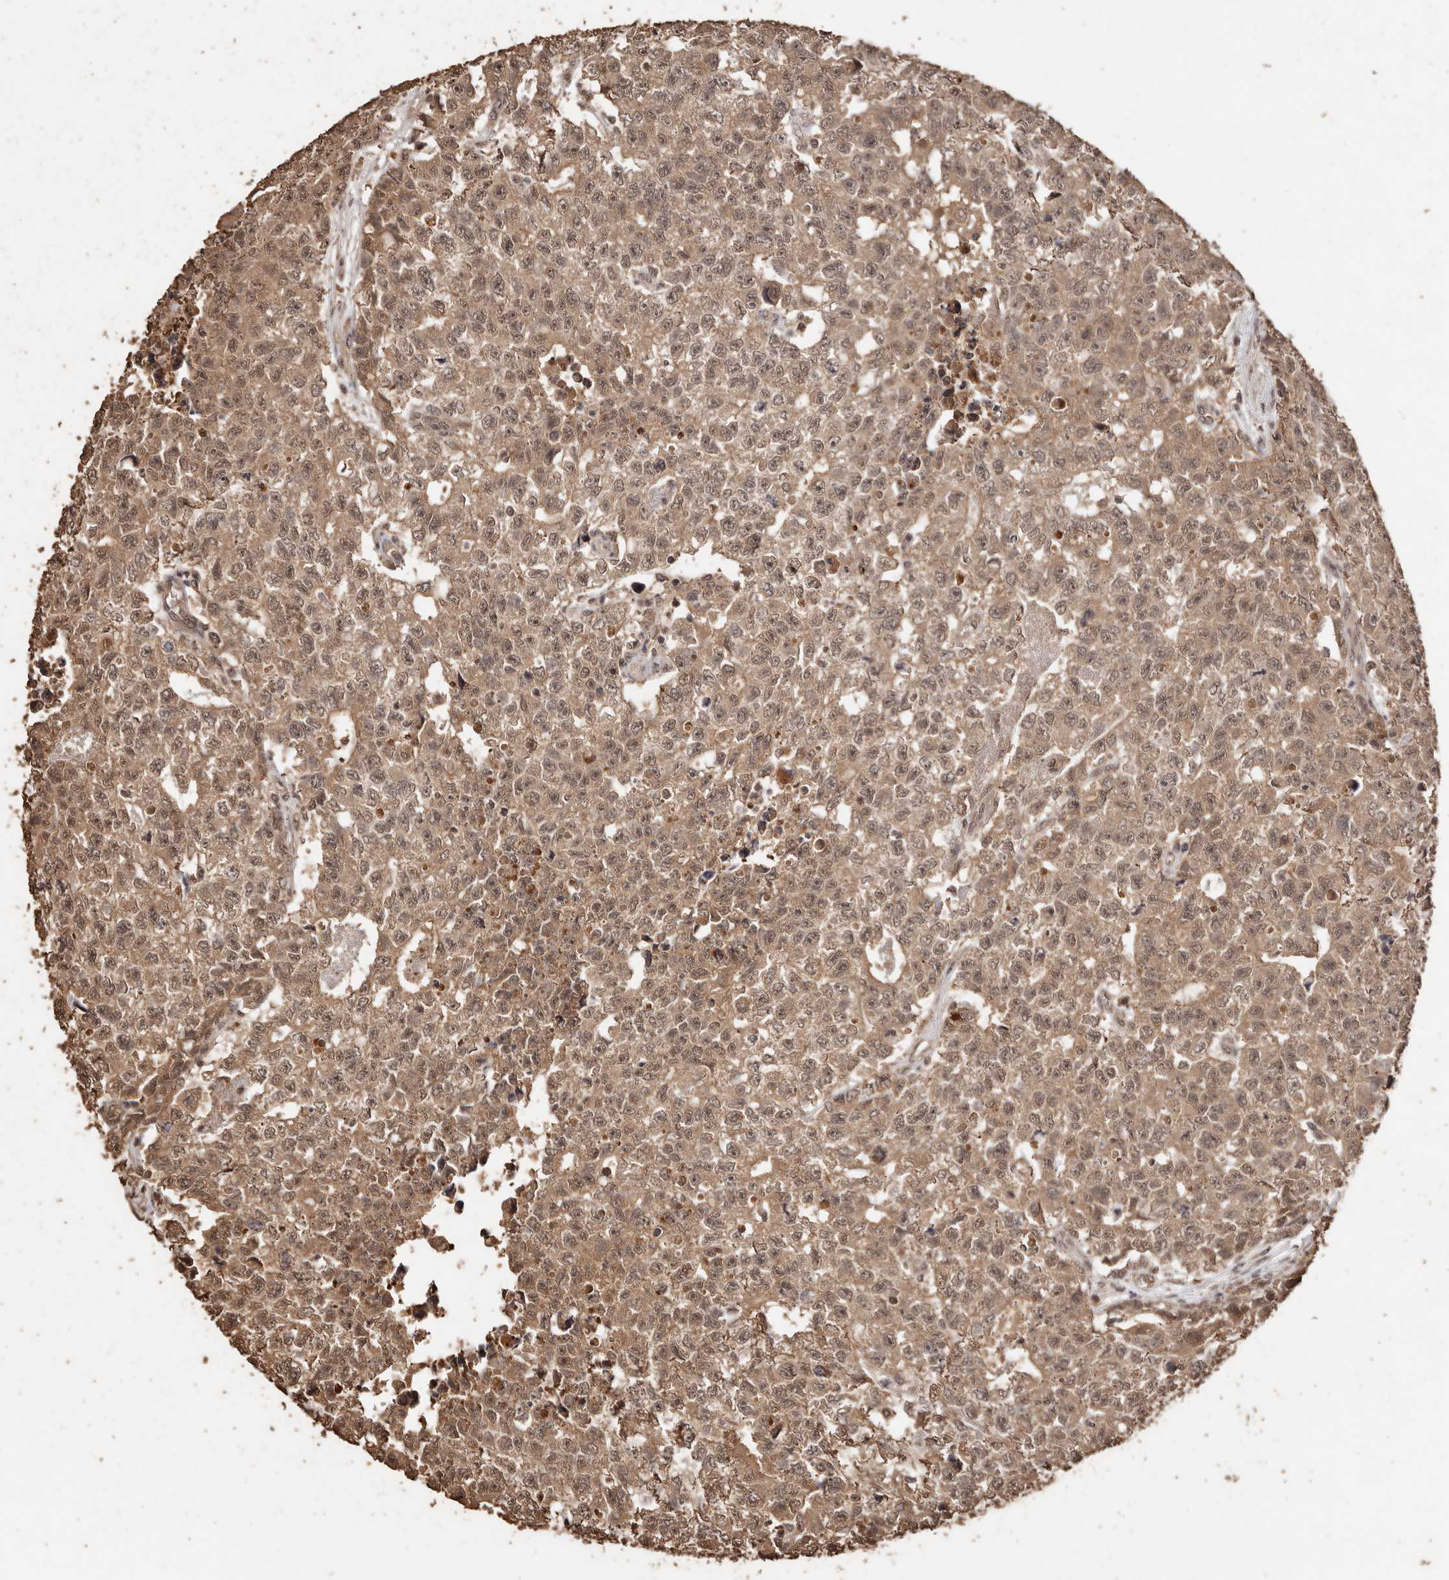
{"staining": {"intensity": "moderate", "quantity": ">75%", "location": "cytoplasmic/membranous,nuclear"}, "tissue": "testis cancer", "cell_type": "Tumor cells", "image_type": "cancer", "snomed": [{"axis": "morphology", "description": "Carcinoma, Embryonal, NOS"}, {"axis": "topography", "description": "Testis"}], "caption": "Testis embryonal carcinoma tissue demonstrates moderate cytoplasmic/membranous and nuclear positivity in approximately >75% of tumor cells", "gene": "PKDCC", "patient": {"sex": "male", "age": 28}}